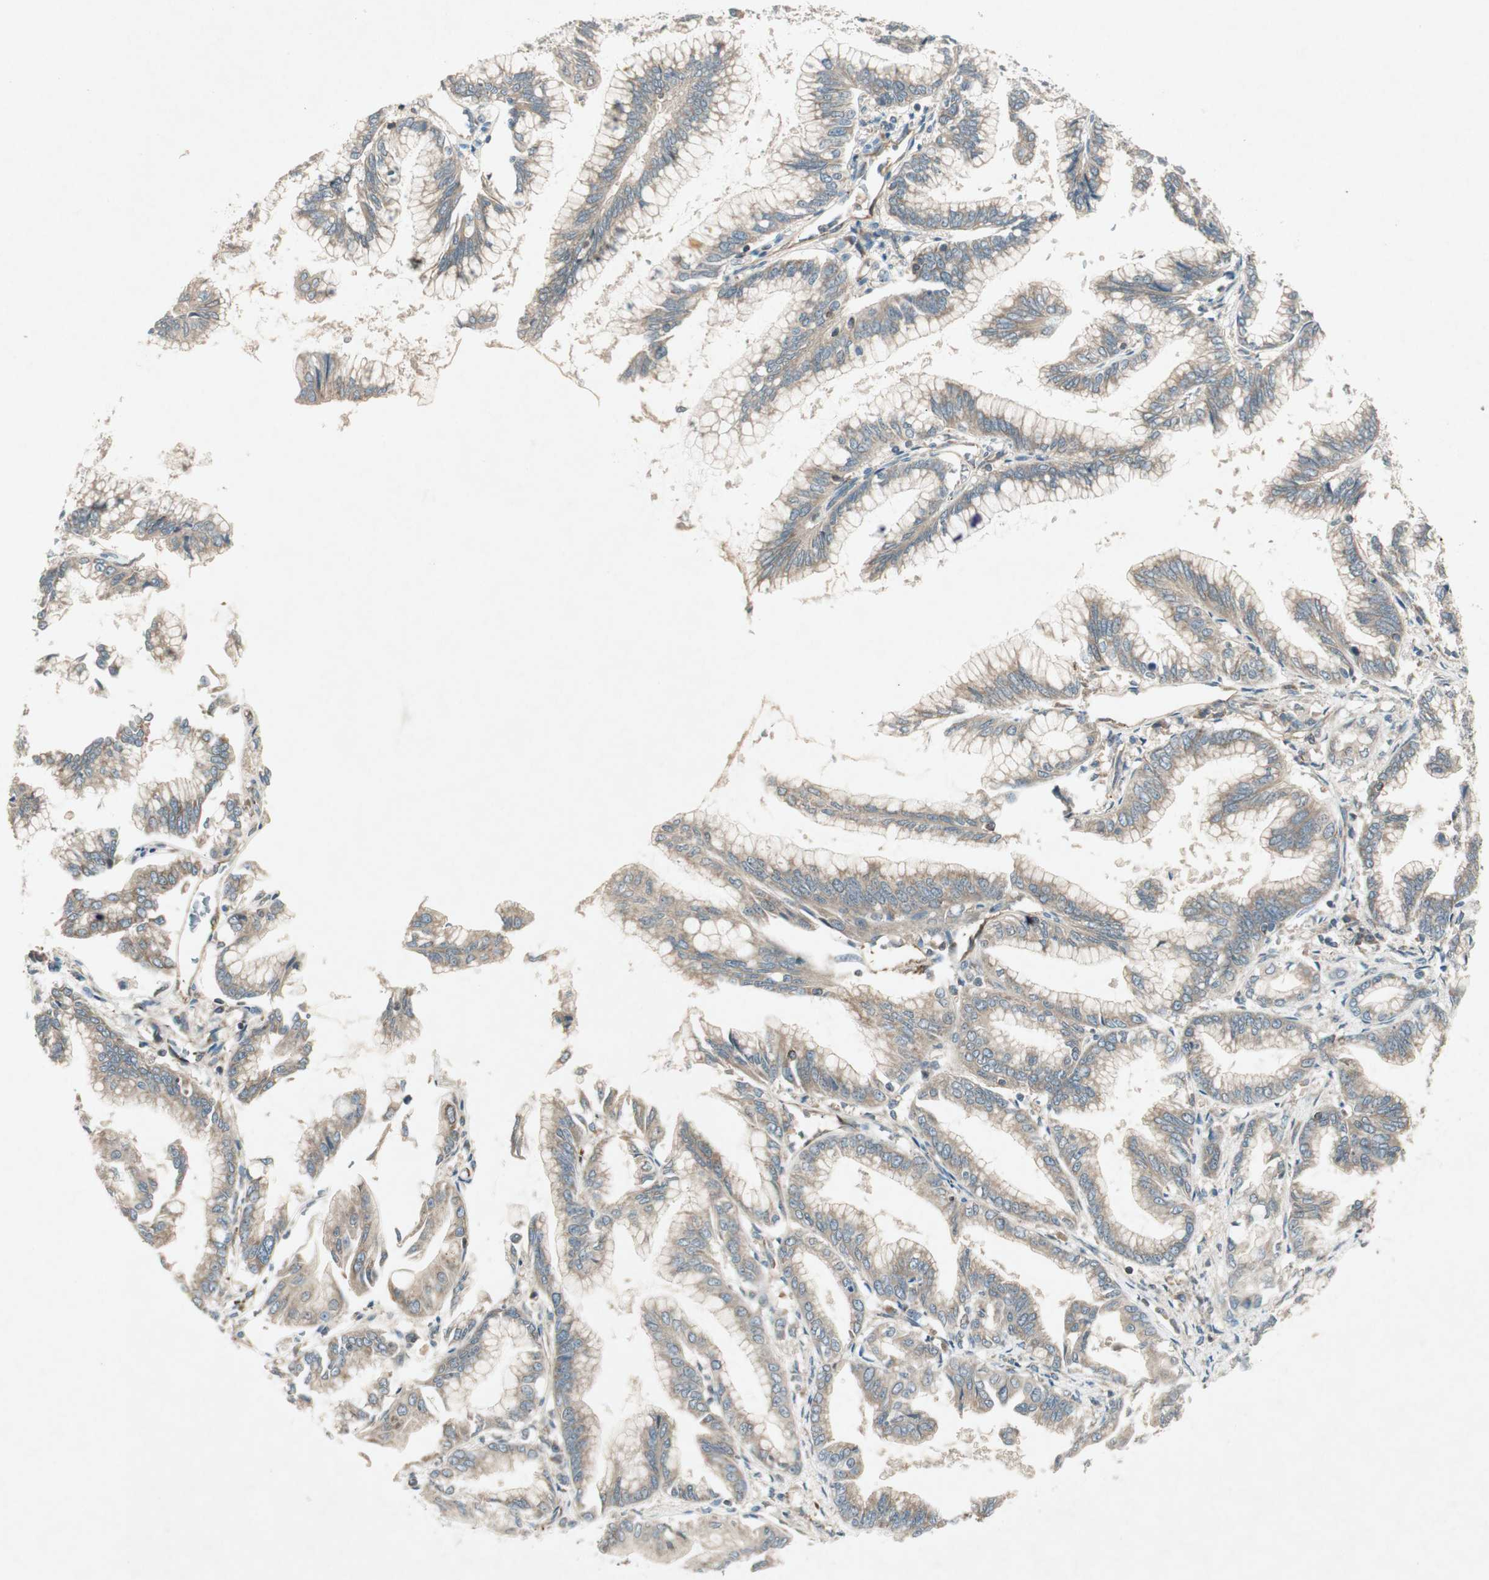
{"staining": {"intensity": "weak", "quantity": ">75%", "location": "cytoplasmic/membranous"}, "tissue": "pancreatic cancer", "cell_type": "Tumor cells", "image_type": "cancer", "snomed": [{"axis": "morphology", "description": "Adenocarcinoma, NOS"}, {"axis": "topography", "description": "Pancreas"}], "caption": "Adenocarcinoma (pancreatic) tissue displays weak cytoplasmic/membranous staining in approximately >75% of tumor cells", "gene": "CHADL", "patient": {"sex": "female", "age": 64}}